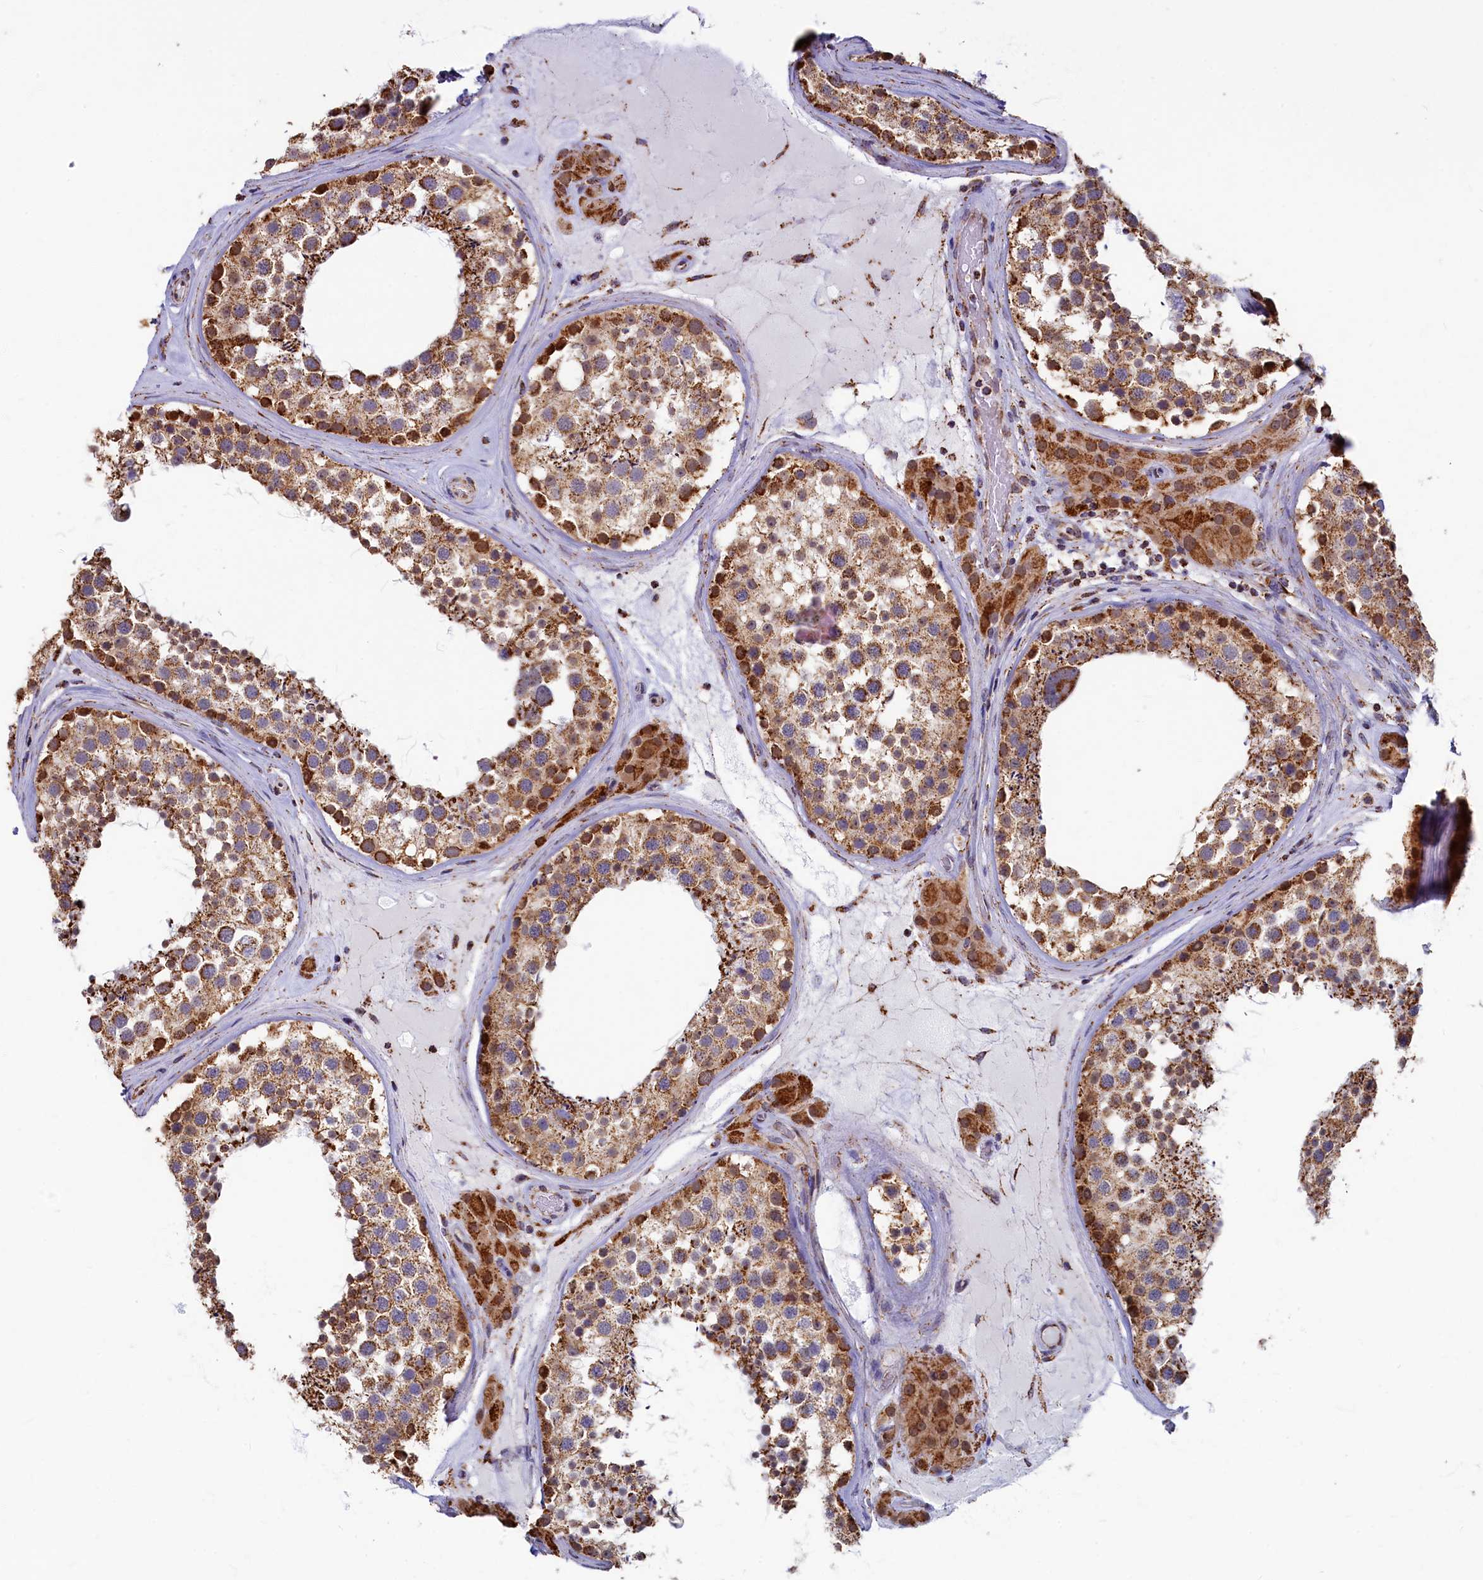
{"staining": {"intensity": "strong", "quantity": ">75%", "location": "cytoplasmic/membranous"}, "tissue": "testis", "cell_type": "Cells in seminiferous ducts", "image_type": "normal", "snomed": [{"axis": "morphology", "description": "Normal tissue, NOS"}, {"axis": "topography", "description": "Testis"}], "caption": "High-power microscopy captured an IHC micrograph of benign testis, revealing strong cytoplasmic/membranous positivity in about >75% of cells in seminiferous ducts.", "gene": "SPR", "patient": {"sex": "male", "age": 46}}